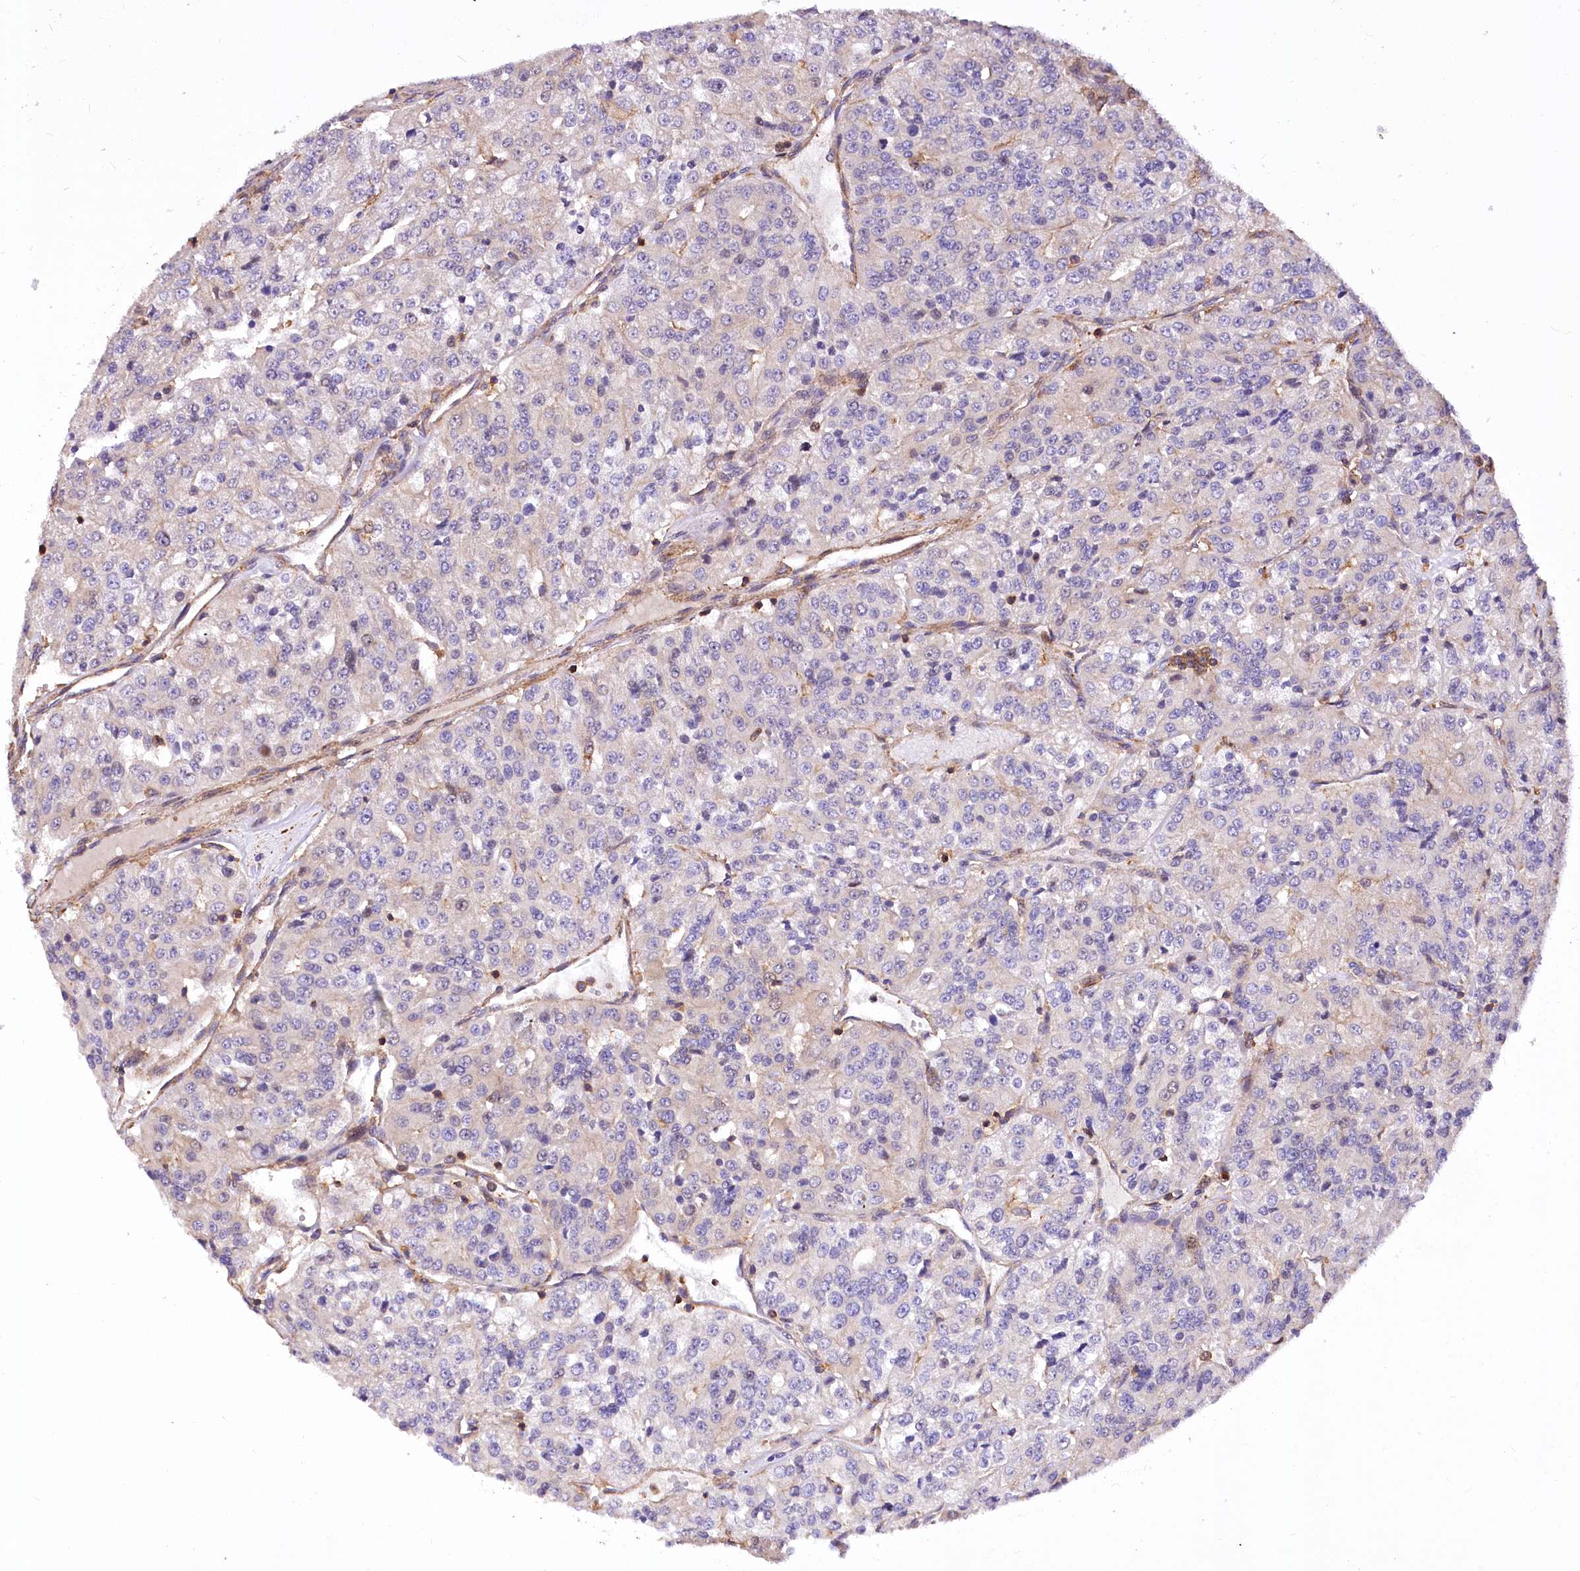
{"staining": {"intensity": "negative", "quantity": "none", "location": "none"}, "tissue": "renal cancer", "cell_type": "Tumor cells", "image_type": "cancer", "snomed": [{"axis": "morphology", "description": "Adenocarcinoma, NOS"}, {"axis": "topography", "description": "Kidney"}], "caption": "Immunohistochemical staining of adenocarcinoma (renal) reveals no significant positivity in tumor cells.", "gene": "DPP3", "patient": {"sex": "female", "age": 63}}